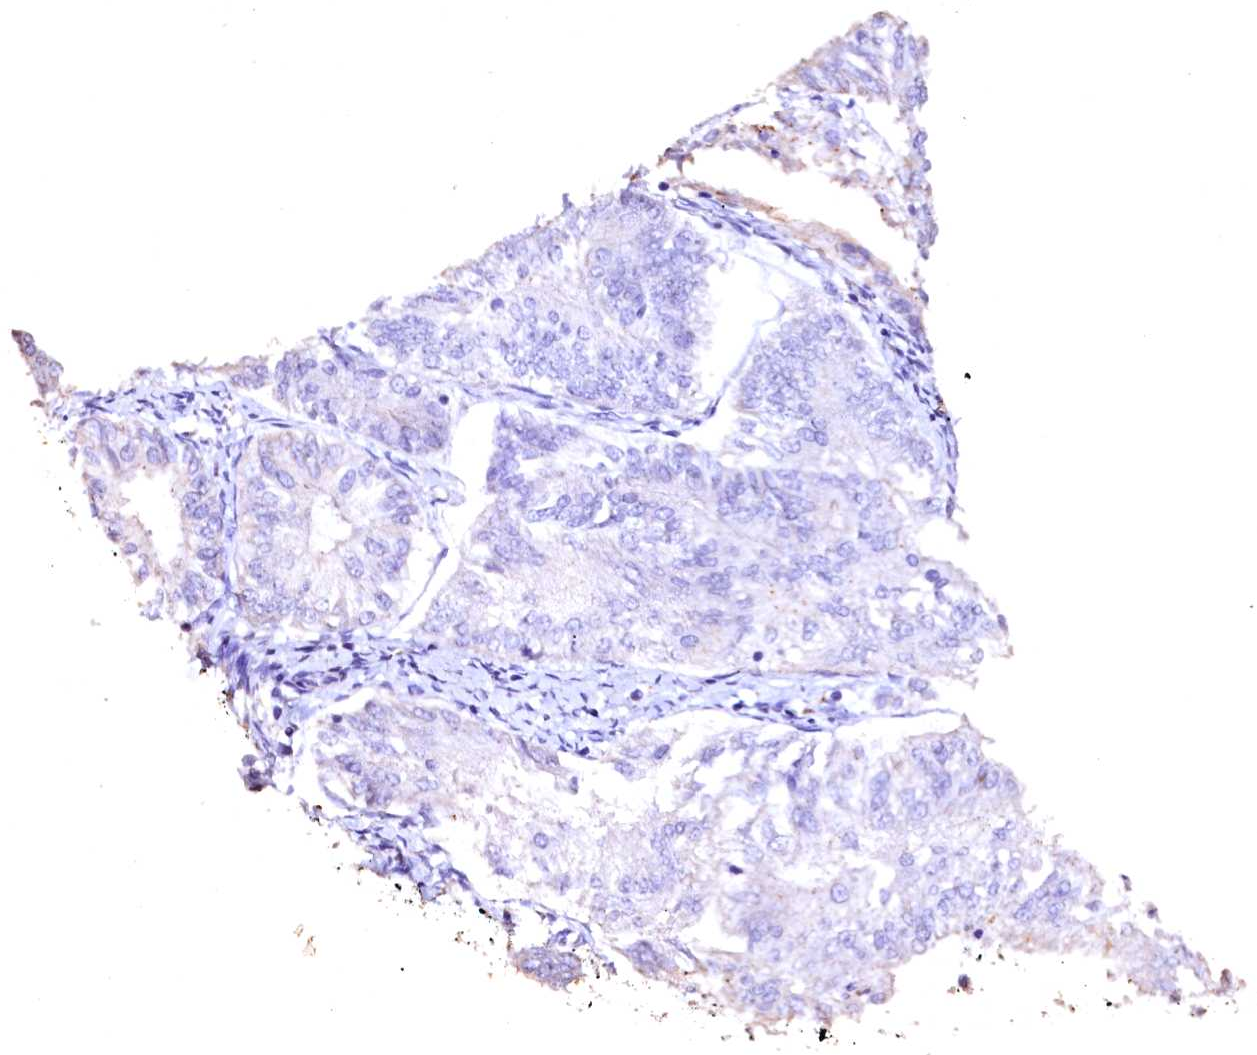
{"staining": {"intensity": "negative", "quantity": "none", "location": "none"}, "tissue": "endometrial cancer", "cell_type": "Tumor cells", "image_type": "cancer", "snomed": [{"axis": "morphology", "description": "Adenocarcinoma, NOS"}, {"axis": "topography", "description": "Endometrium"}], "caption": "DAB immunohistochemical staining of endometrial cancer (adenocarcinoma) shows no significant expression in tumor cells.", "gene": "VPS36", "patient": {"sex": "female", "age": 58}}